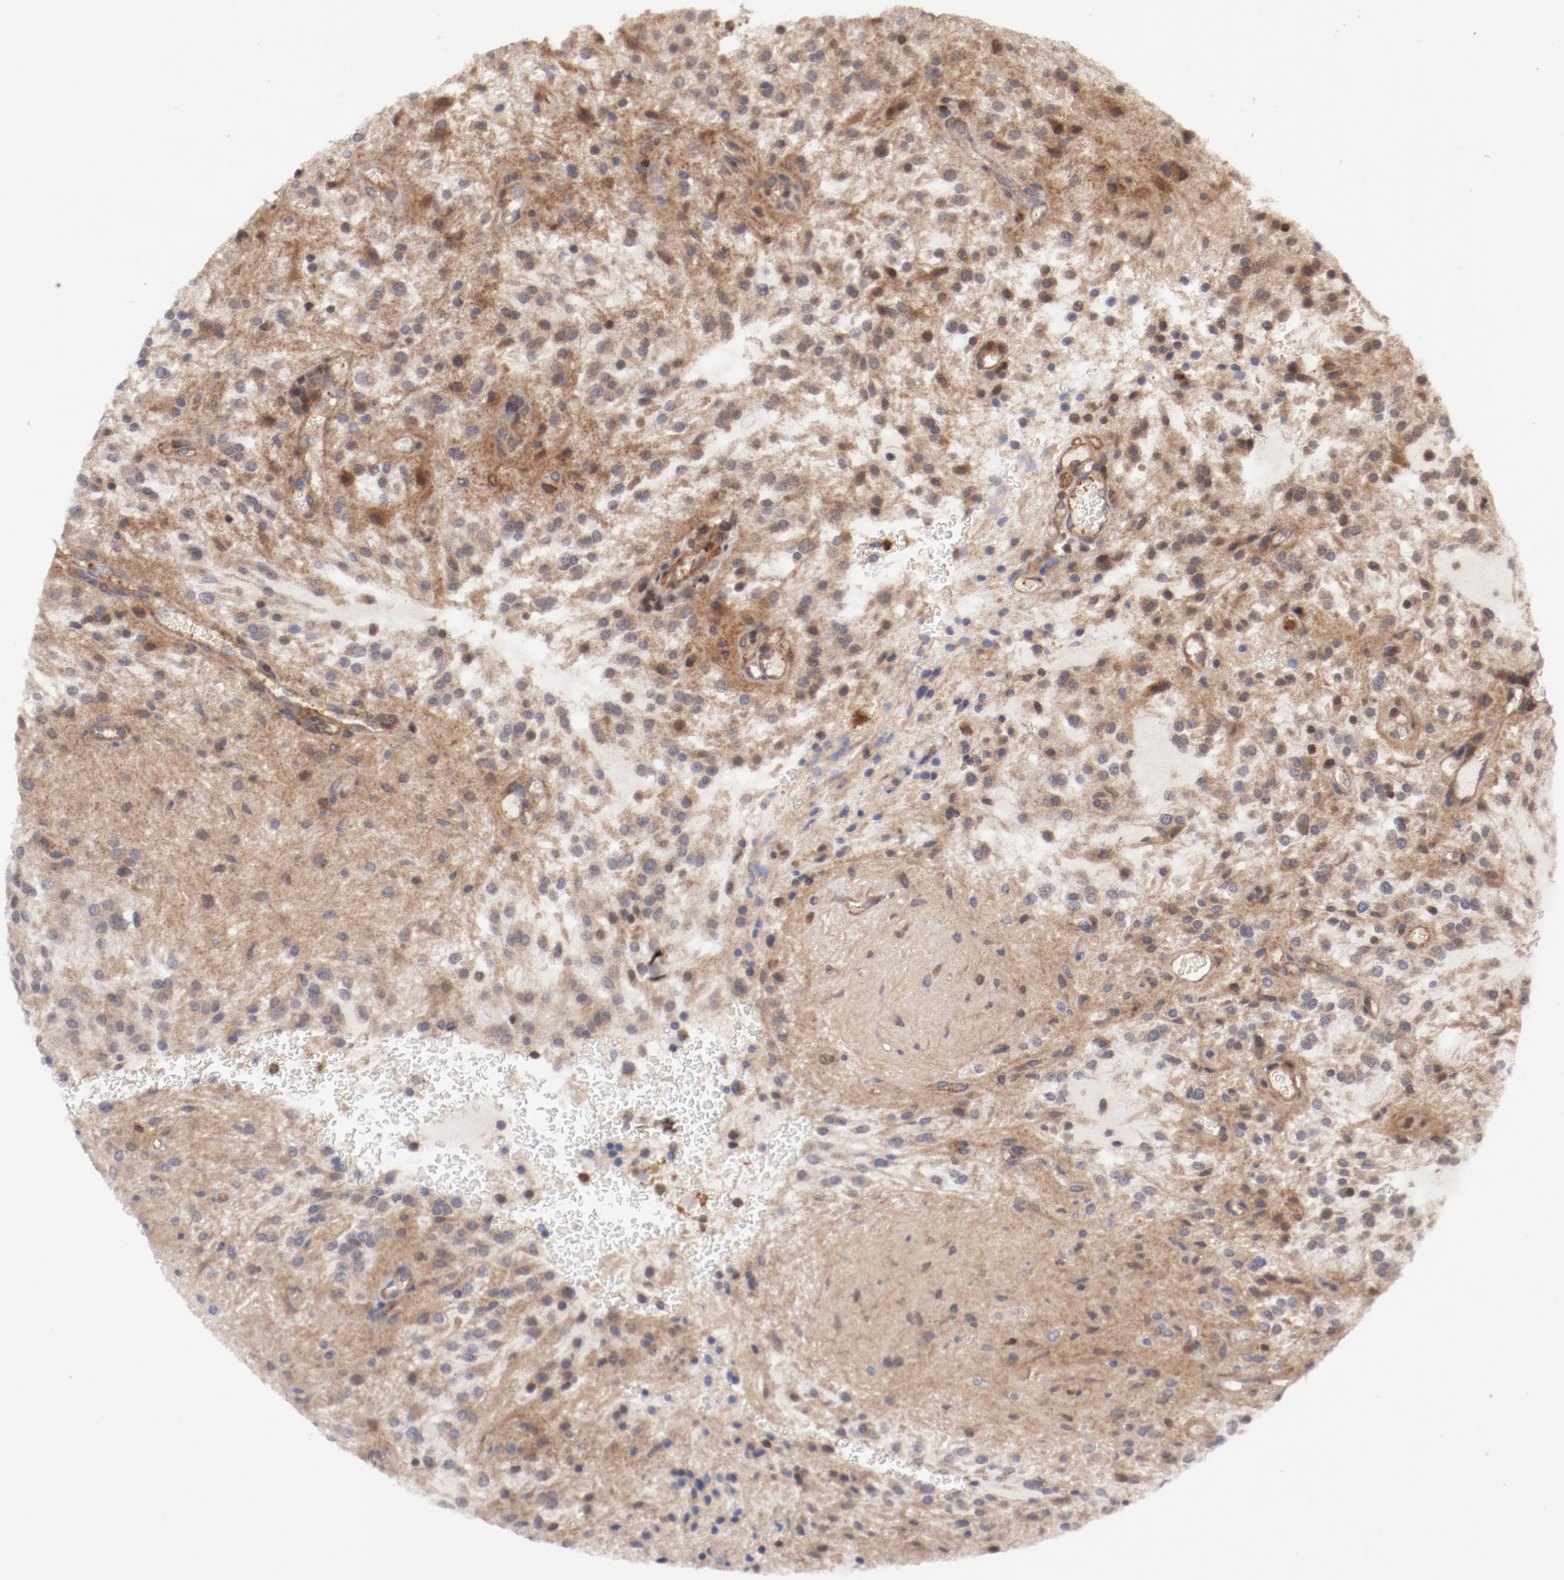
{"staining": {"intensity": "moderate", "quantity": ">75%", "location": "cytoplasmic/membranous"}, "tissue": "glioma", "cell_type": "Tumor cells", "image_type": "cancer", "snomed": [{"axis": "morphology", "description": "Glioma, malignant, NOS"}, {"axis": "topography", "description": "Cerebellum"}], "caption": "Glioma stained with a brown dye exhibits moderate cytoplasmic/membranous positive positivity in approximately >75% of tumor cells.", "gene": "GUF1", "patient": {"sex": "female", "age": 10}}